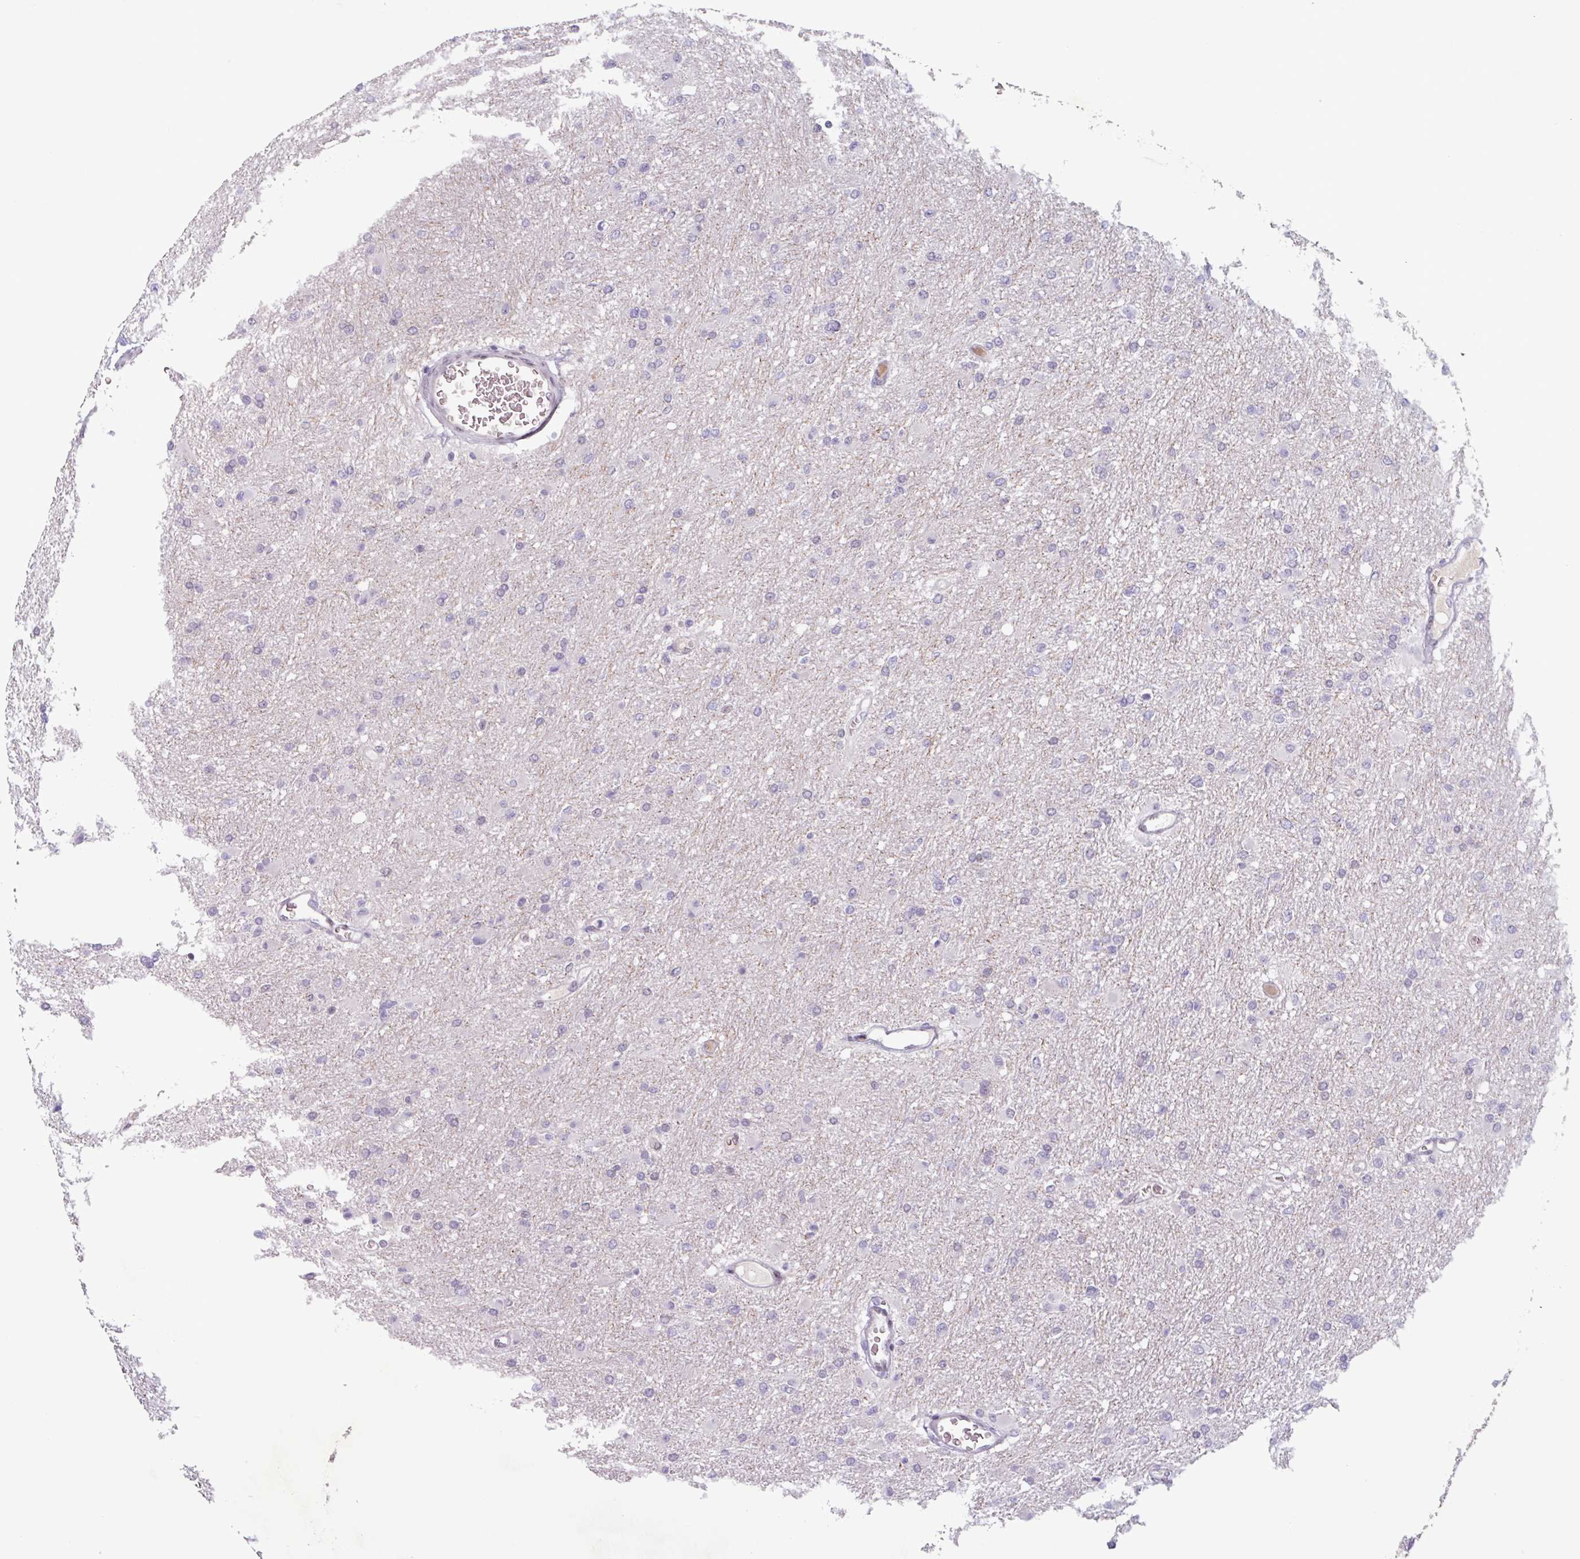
{"staining": {"intensity": "negative", "quantity": "none", "location": "none"}, "tissue": "glioma", "cell_type": "Tumor cells", "image_type": "cancer", "snomed": [{"axis": "morphology", "description": "Glioma, malignant, High grade"}, {"axis": "topography", "description": "Cerebral cortex"}], "caption": "Glioma stained for a protein using IHC demonstrates no expression tumor cells.", "gene": "ZNF575", "patient": {"sex": "female", "age": 36}}